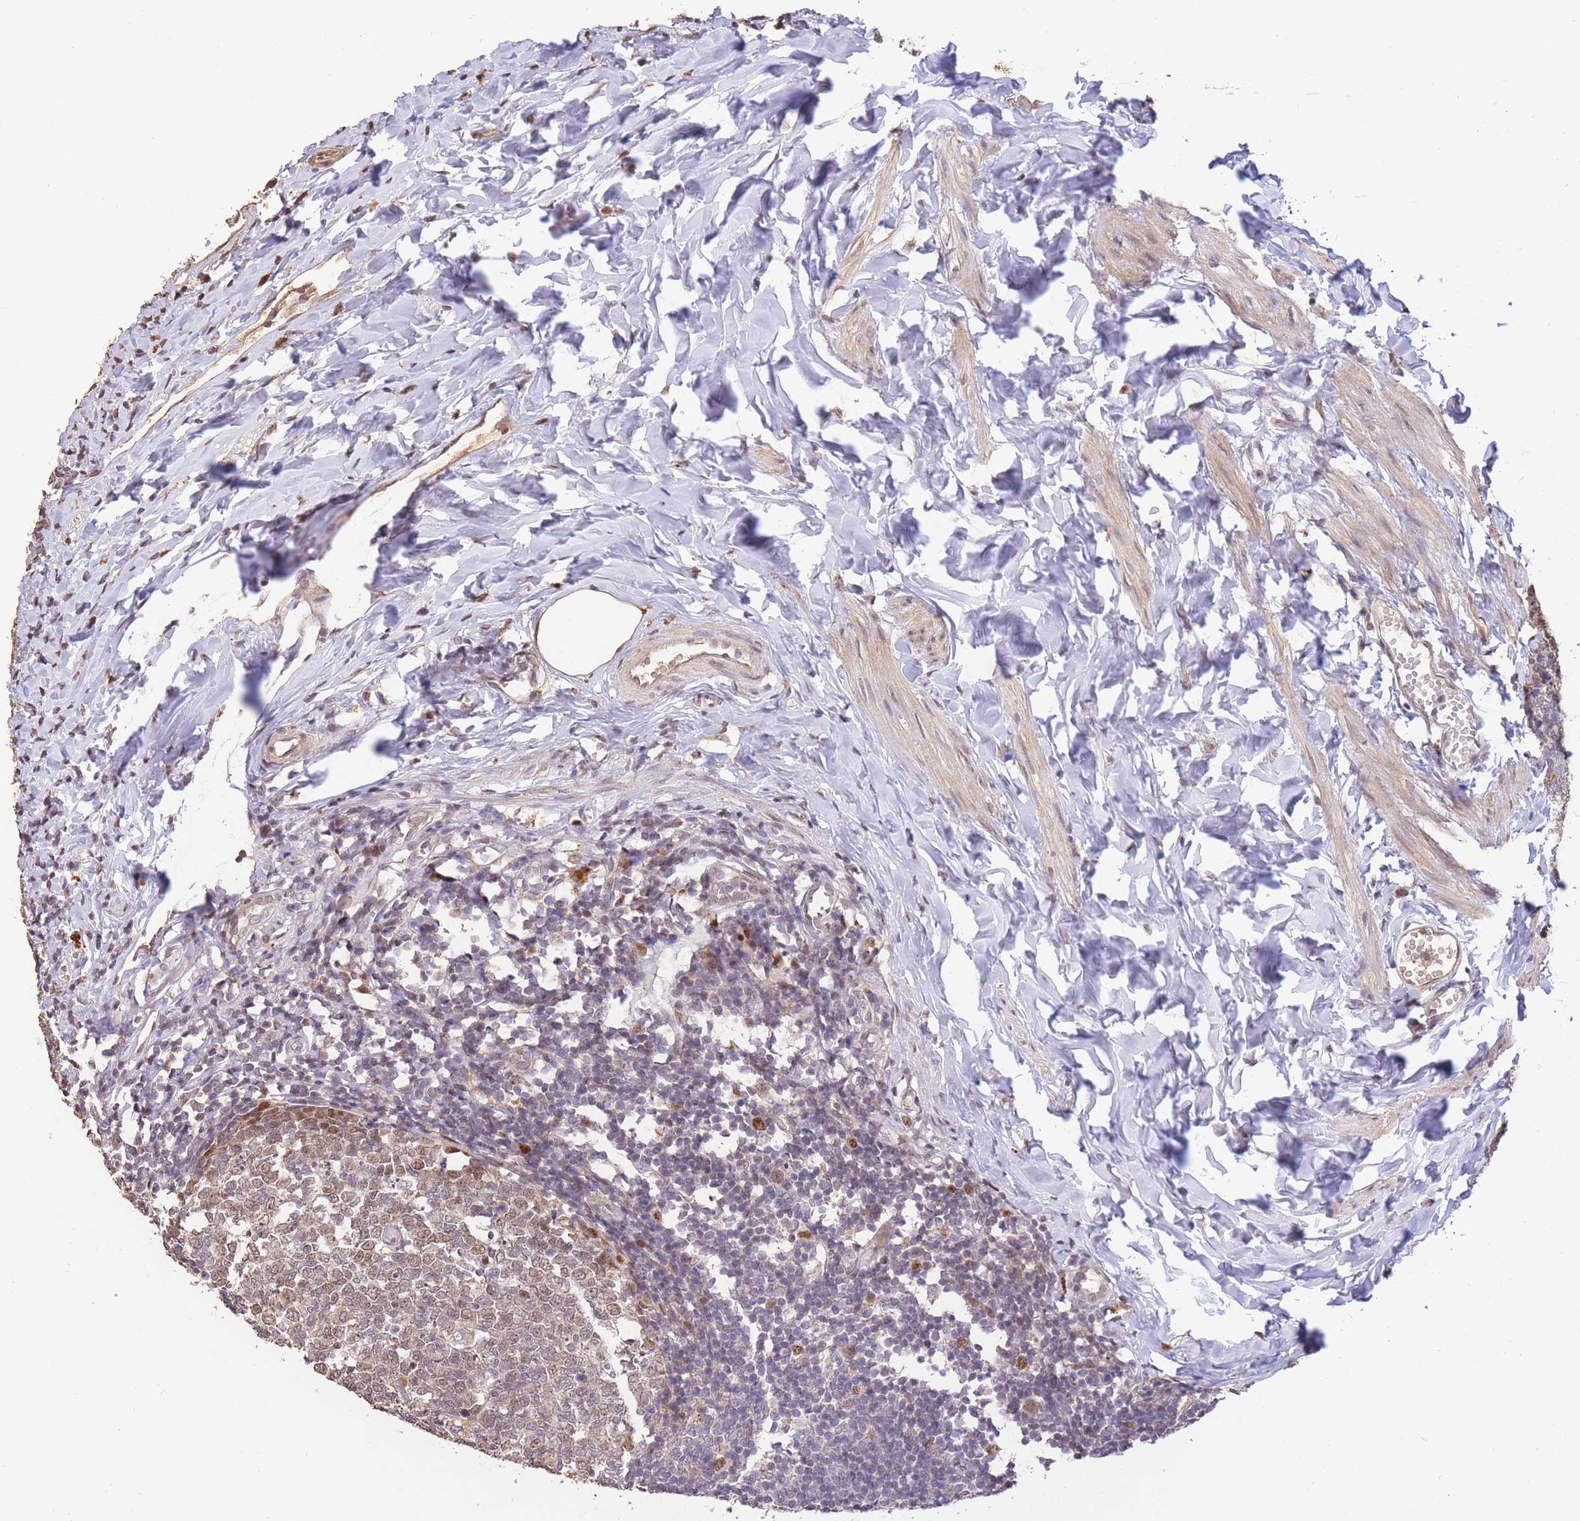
{"staining": {"intensity": "weak", "quantity": "<25%", "location": "cytoplasmic/membranous"}, "tissue": "appendix", "cell_type": "Glandular cells", "image_type": "normal", "snomed": [{"axis": "morphology", "description": "Normal tissue, NOS"}, {"axis": "topography", "description": "Appendix"}], "caption": "This micrograph is of unremarkable appendix stained with immunohistochemistry to label a protein in brown with the nuclei are counter-stained blue. There is no staining in glandular cells.", "gene": "RGS14", "patient": {"sex": "male", "age": 14}}